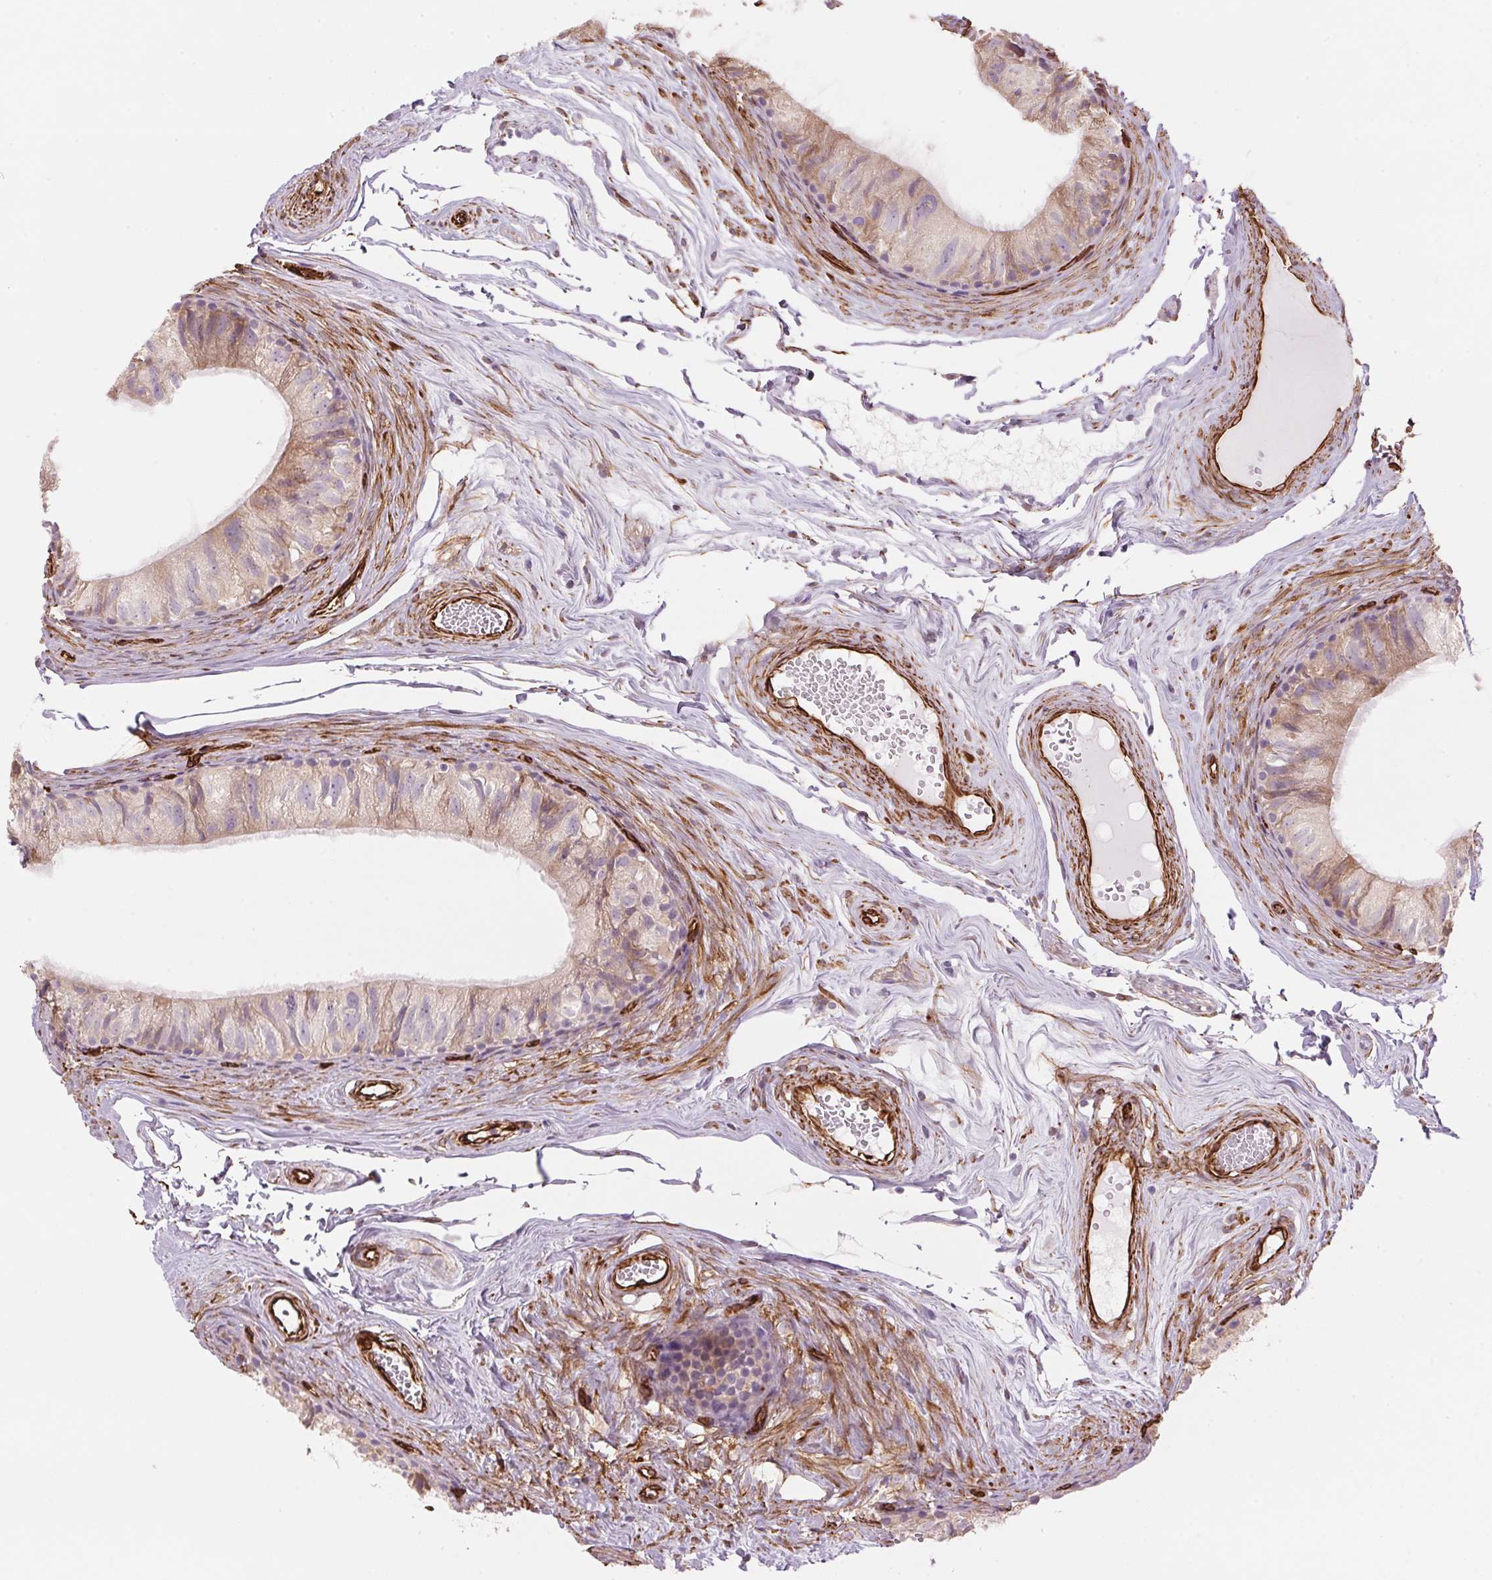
{"staining": {"intensity": "weak", "quantity": "25%-75%", "location": "cytoplasmic/membranous"}, "tissue": "epididymis", "cell_type": "Glandular cells", "image_type": "normal", "snomed": [{"axis": "morphology", "description": "Normal tissue, NOS"}, {"axis": "topography", "description": "Epididymis"}], "caption": "The immunohistochemical stain highlights weak cytoplasmic/membranous positivity in glandular cells of normal epididymis.", "gene": "CLPS", "patient": {"sex": "male", "age": 45}}